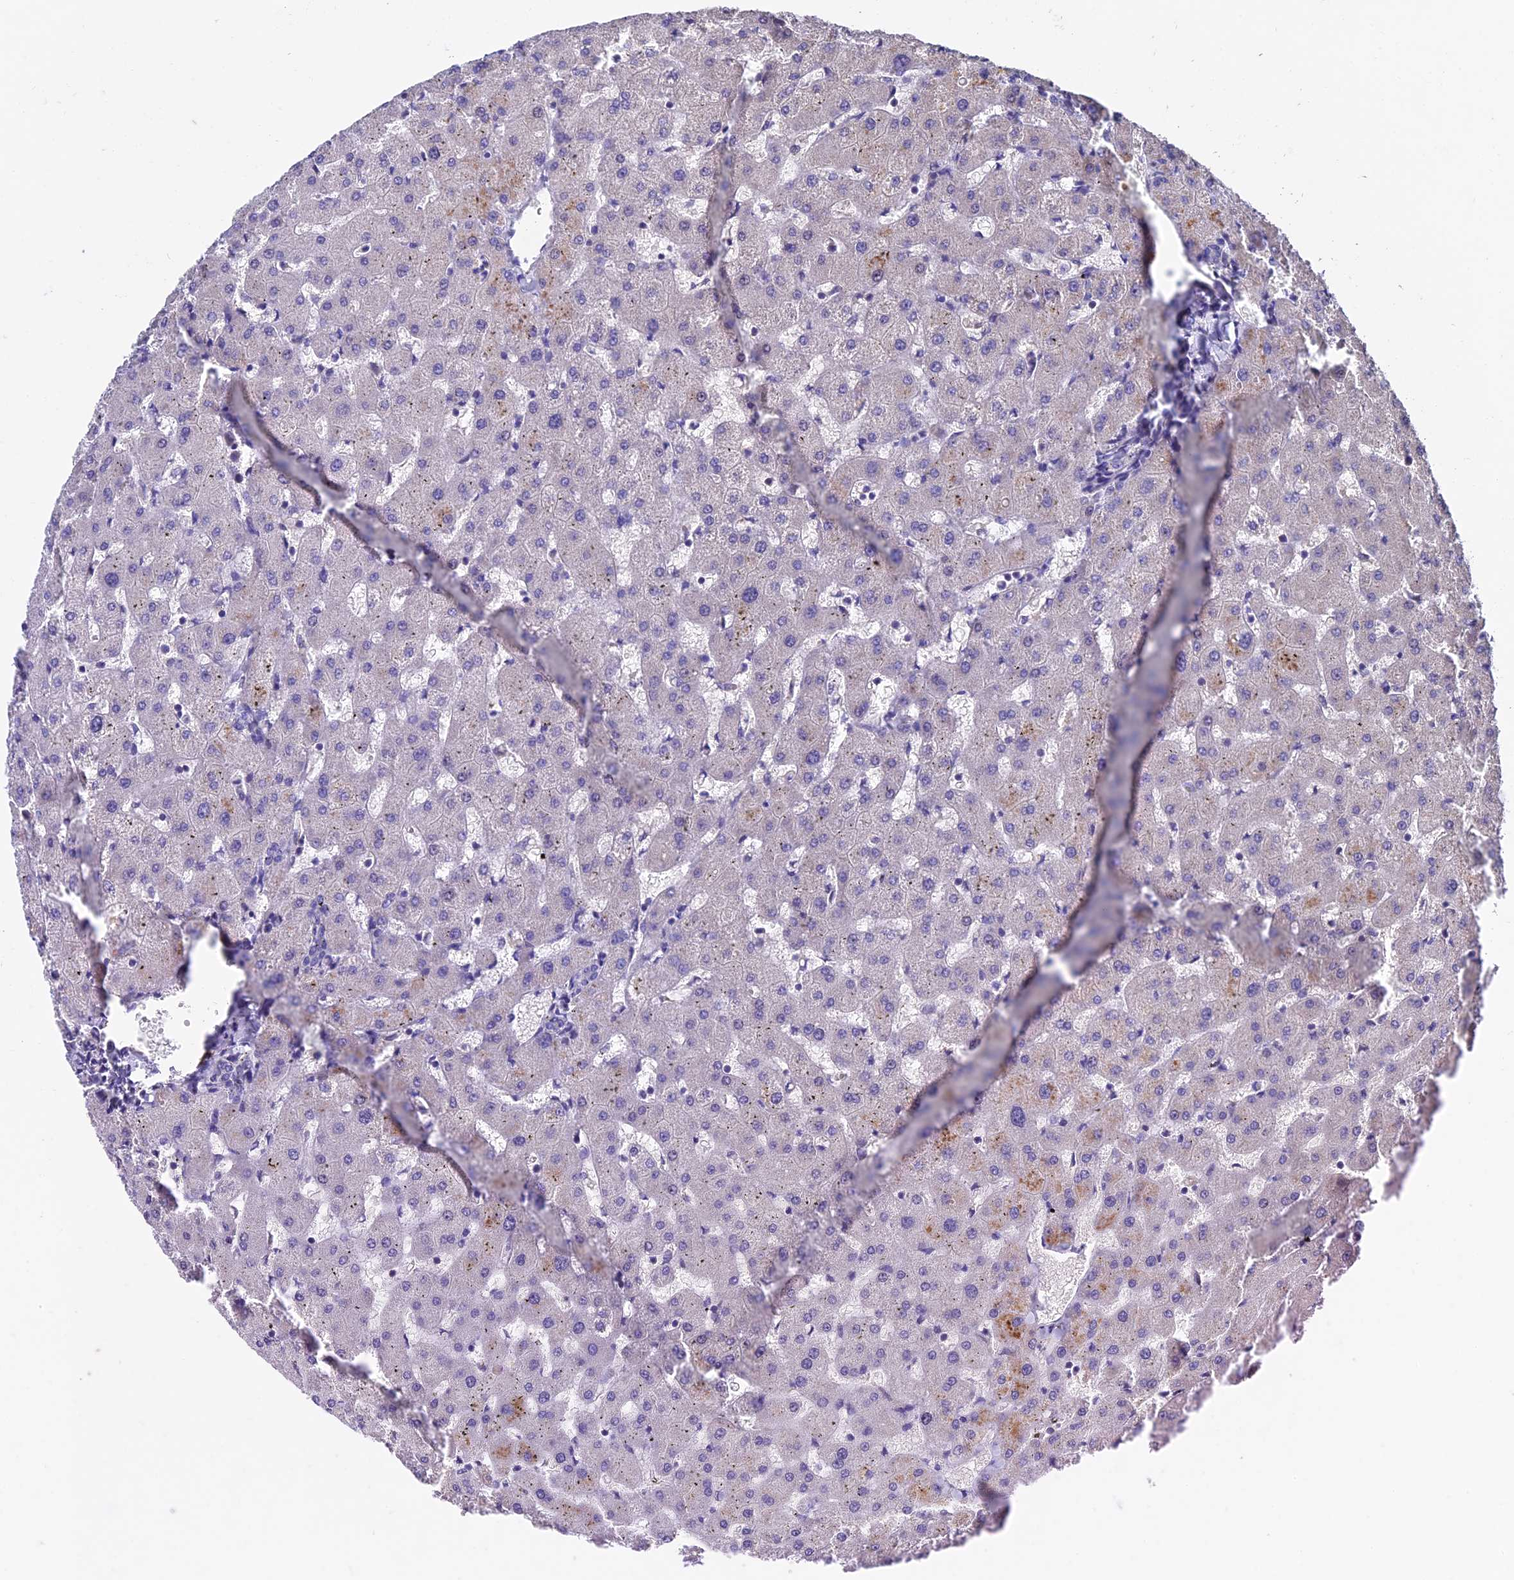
{"staining": {"intensity": "negative", "quantity": "none", "location": "none"}, "tissue": "liver", "cell_type": "Cholangiocytes", "image_type": "normal", "snomed": [{"axis": "morphology", "description": "Normal tissue, NOS"}, {"axis": "topography", "description": "Liver"}], "caption": "An image of liver stained for a protein reveals no brown staining in cholangiocytes. Nuclei are stained in blue.", "gene": "RNF17", "patient": {"sex": "female", "age": 63}}